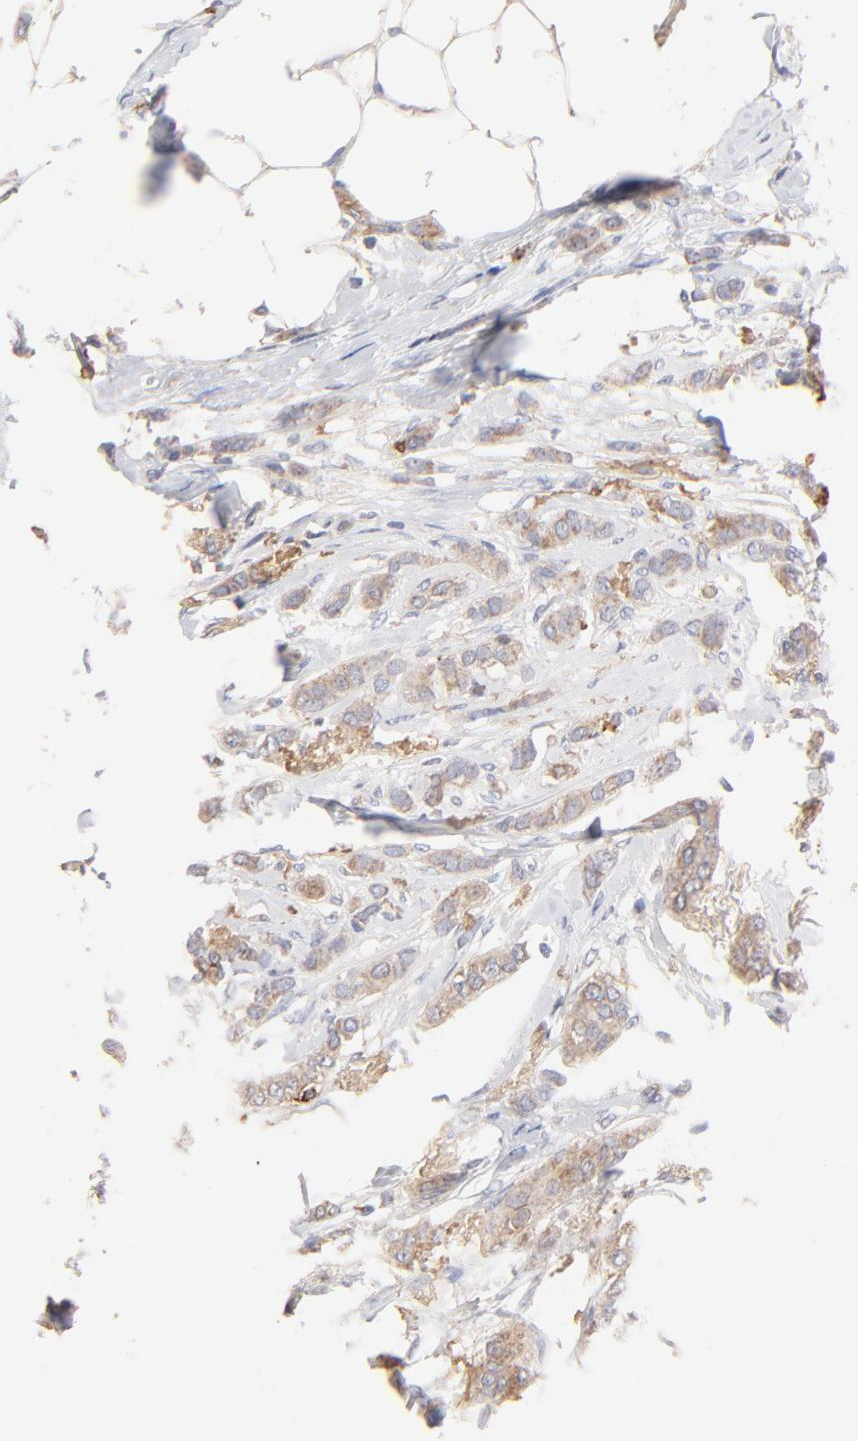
{"staining": {"intensity": "weak", "quantity": ">75%", "location": "cytoplasmic/membranous"}, "tissue": "breast cancer", "cell_type": "Tumor cells", "image_type": "cancer", "snomed": [{"axis": "morphology", "description": "Lobular carcinoma"}, {"axis": "topography", "description": "Breast"}], "caption": "Human breast lobular carcinoma stained with a protein marker reveals weak staining in tumor cells.", "gene": "SPTB", "patient": {"sex": "female", "age": 55}}